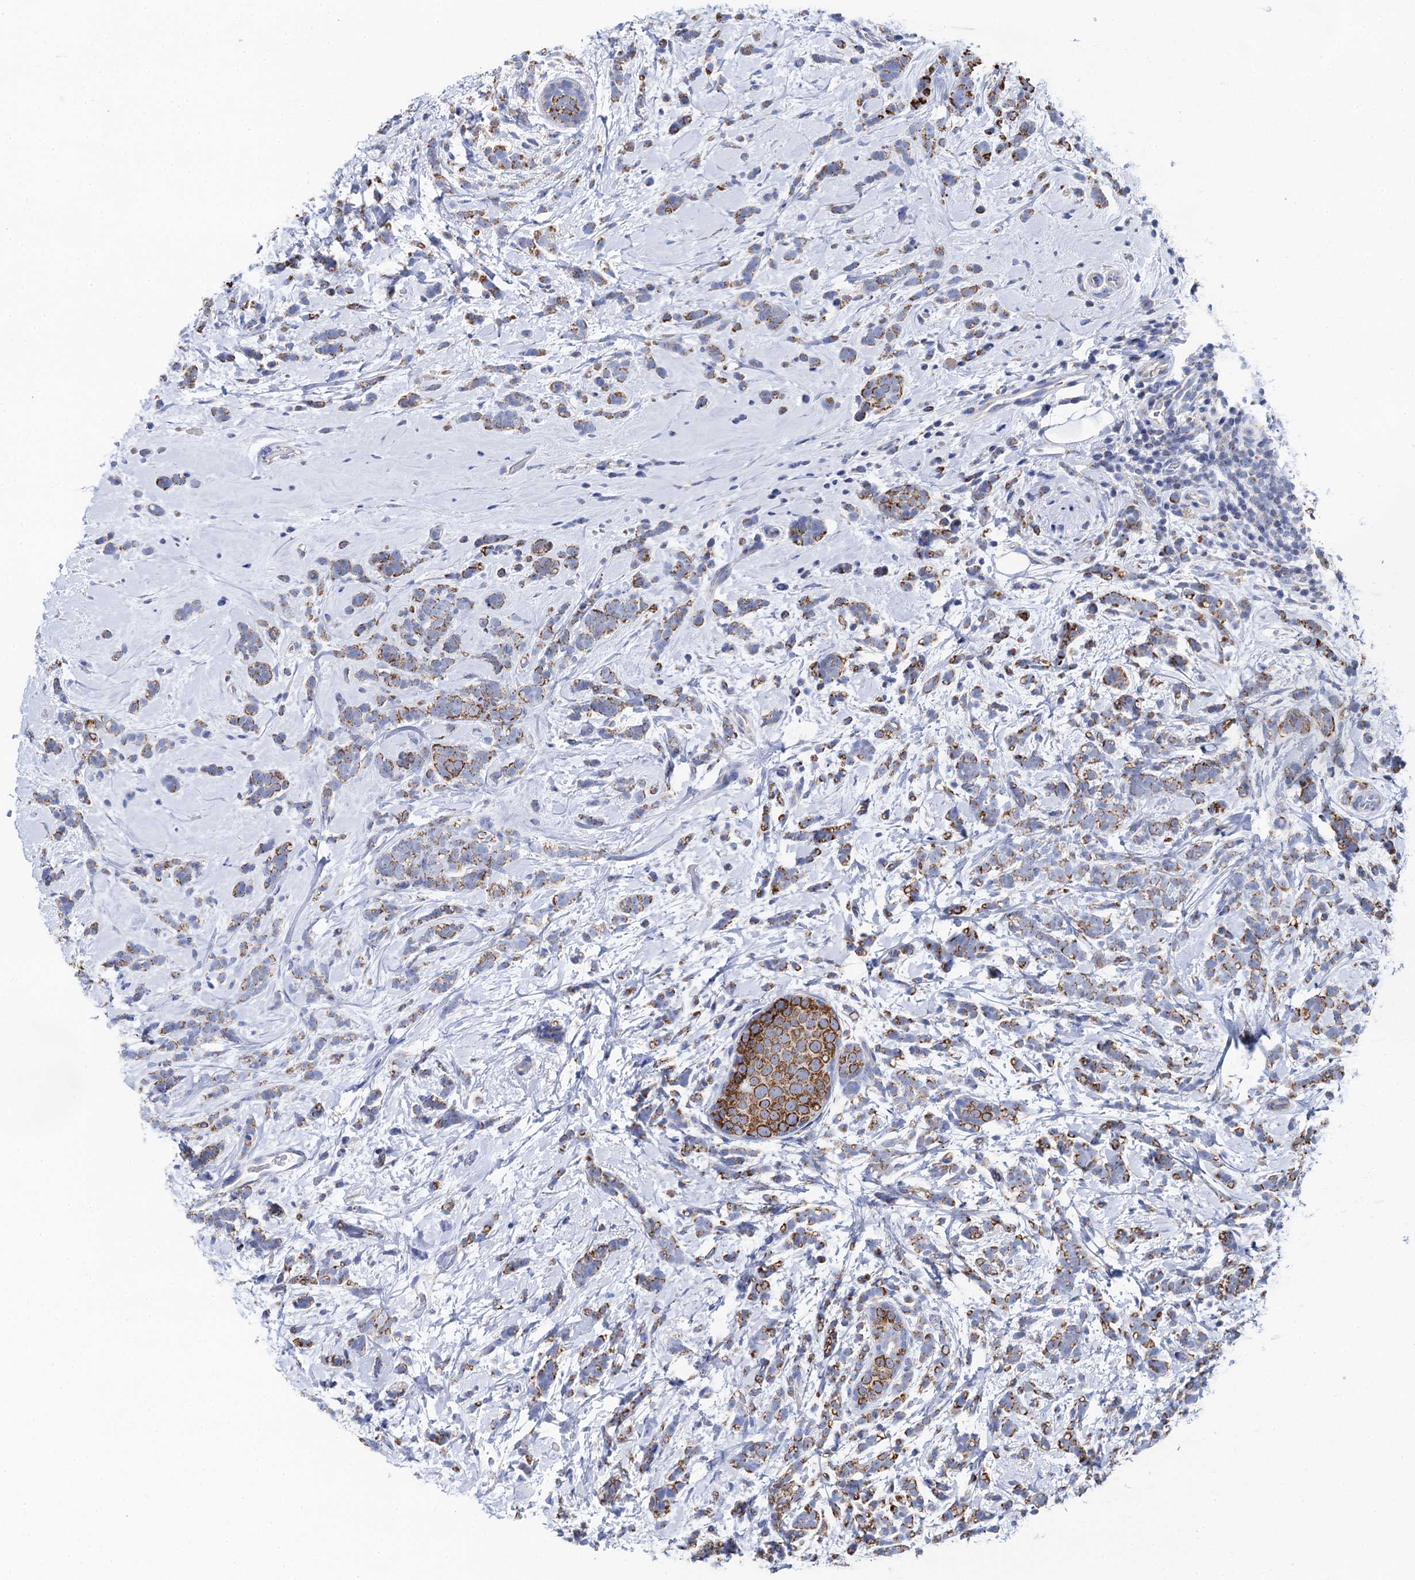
{"staining": {"intensity": "moderate", "quantity": ">75%", "location": "cytoplasmic/membranous"}, "tissue": "breast cancer", "cell_type": "Tumor cells", "image_type": "cancer", "snomed": [{"axis": "morphology", "description": "Lobular carcinoma"}, {"axis": "topography", "description": "Breast"}], "caption": "IHC photomicrograph of human lobular carcinoma (breast) stained for a protein (brown), which shows medium levels of moderate cytoplasmic/membranous expression in about >75% of tumor cells.", "gene": "ACADSB", "patient": {"sex": "female", "age": 58}}